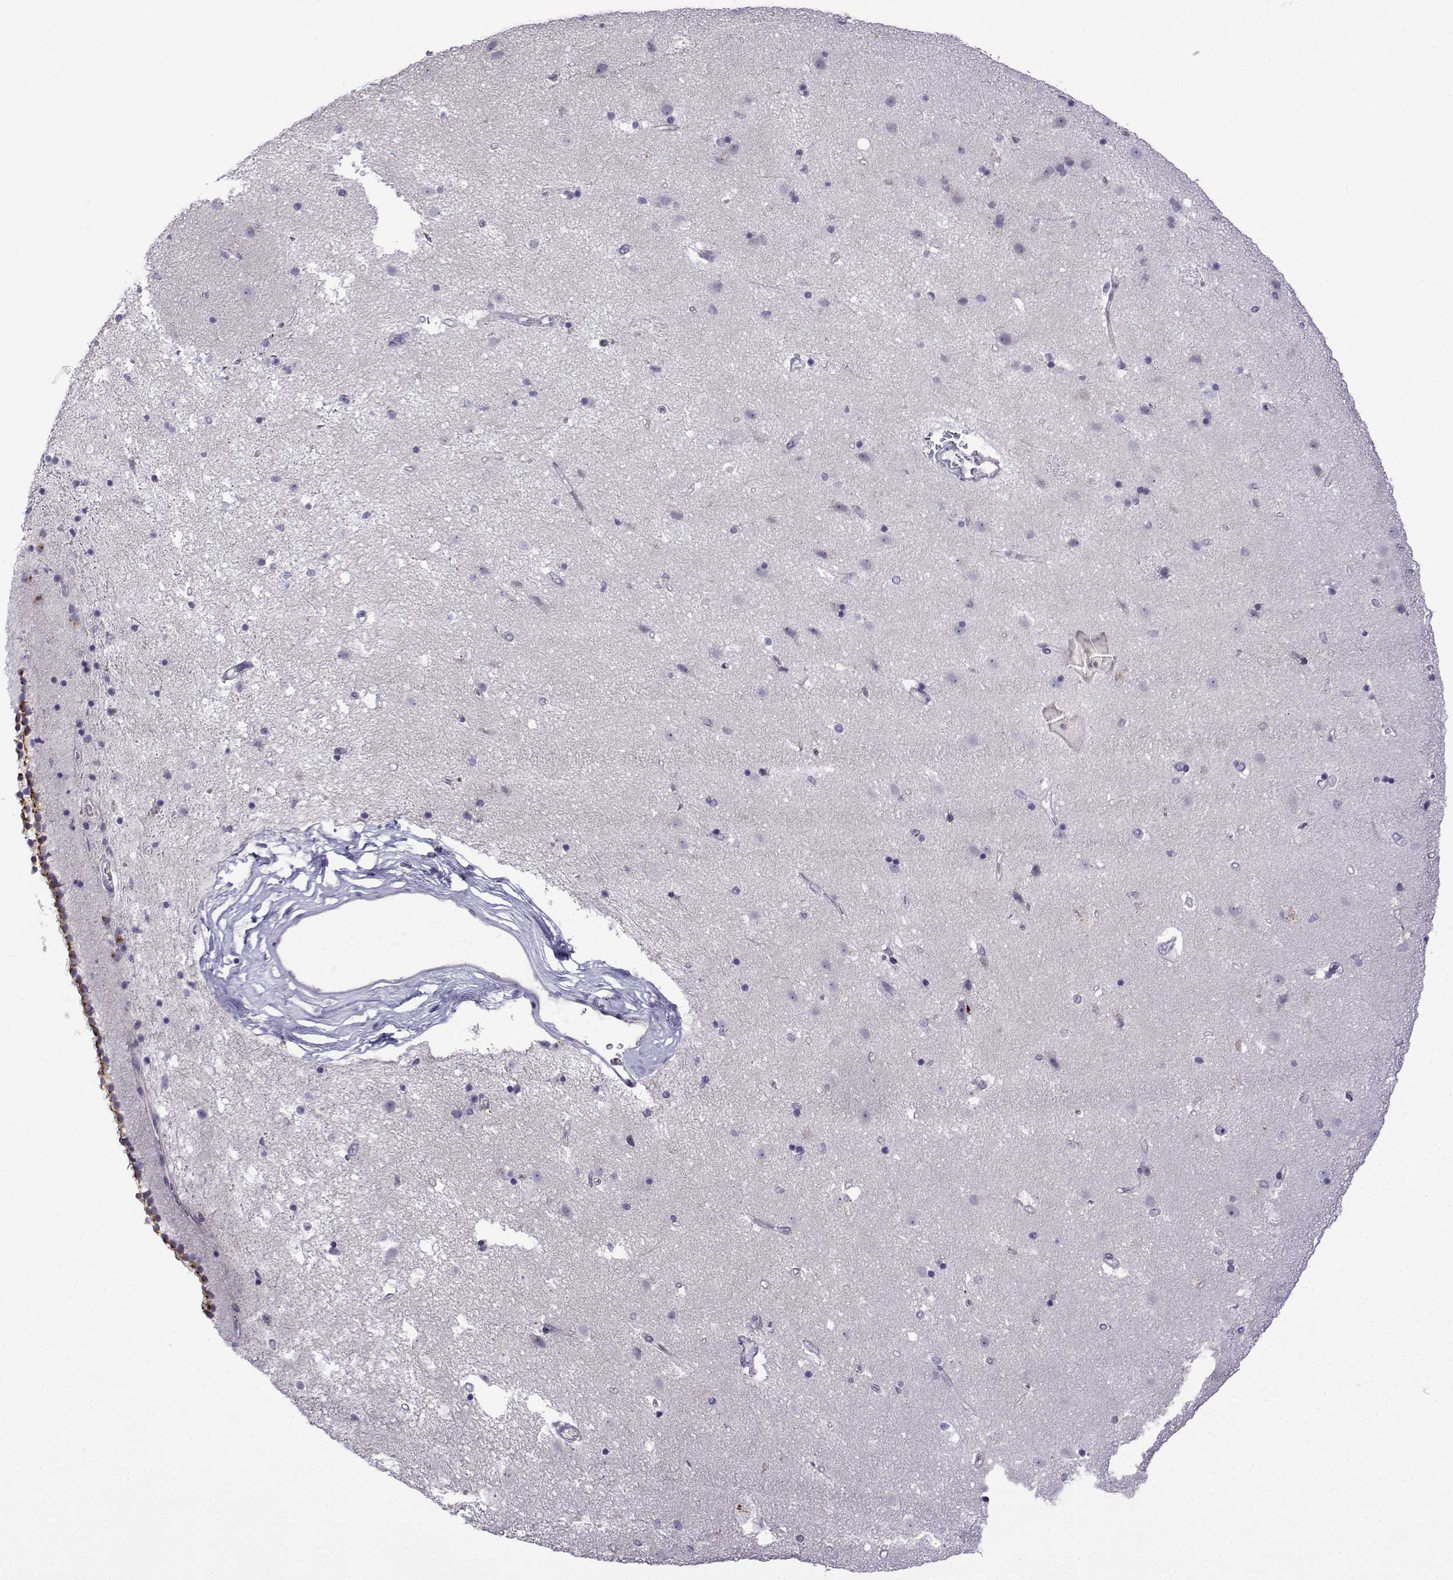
{"staining": {"intensity": "negative", "quantity": "none", "location": "none"}, "tissue": "caudate", "cell_type": "Glial cells", "image_type": "normal", "snomed": [{"axis": "morphology", "description": "Normal tissue, NOS"}, {"axis": "topography", "description": "Lateral ventricle wall"}], "caption": "High magnification brightfield microscopy of normal caudate stained with DAB (3,3'-diaminobenzidine) (brown) and counterstained with hematoxylin (blue): glial cells show no significant staining. (DAB (3,3'-diaminobenzidine) IHC, high magnification).", "gene": "INCENP", "patient": {"sex": "female", "age": 71}}